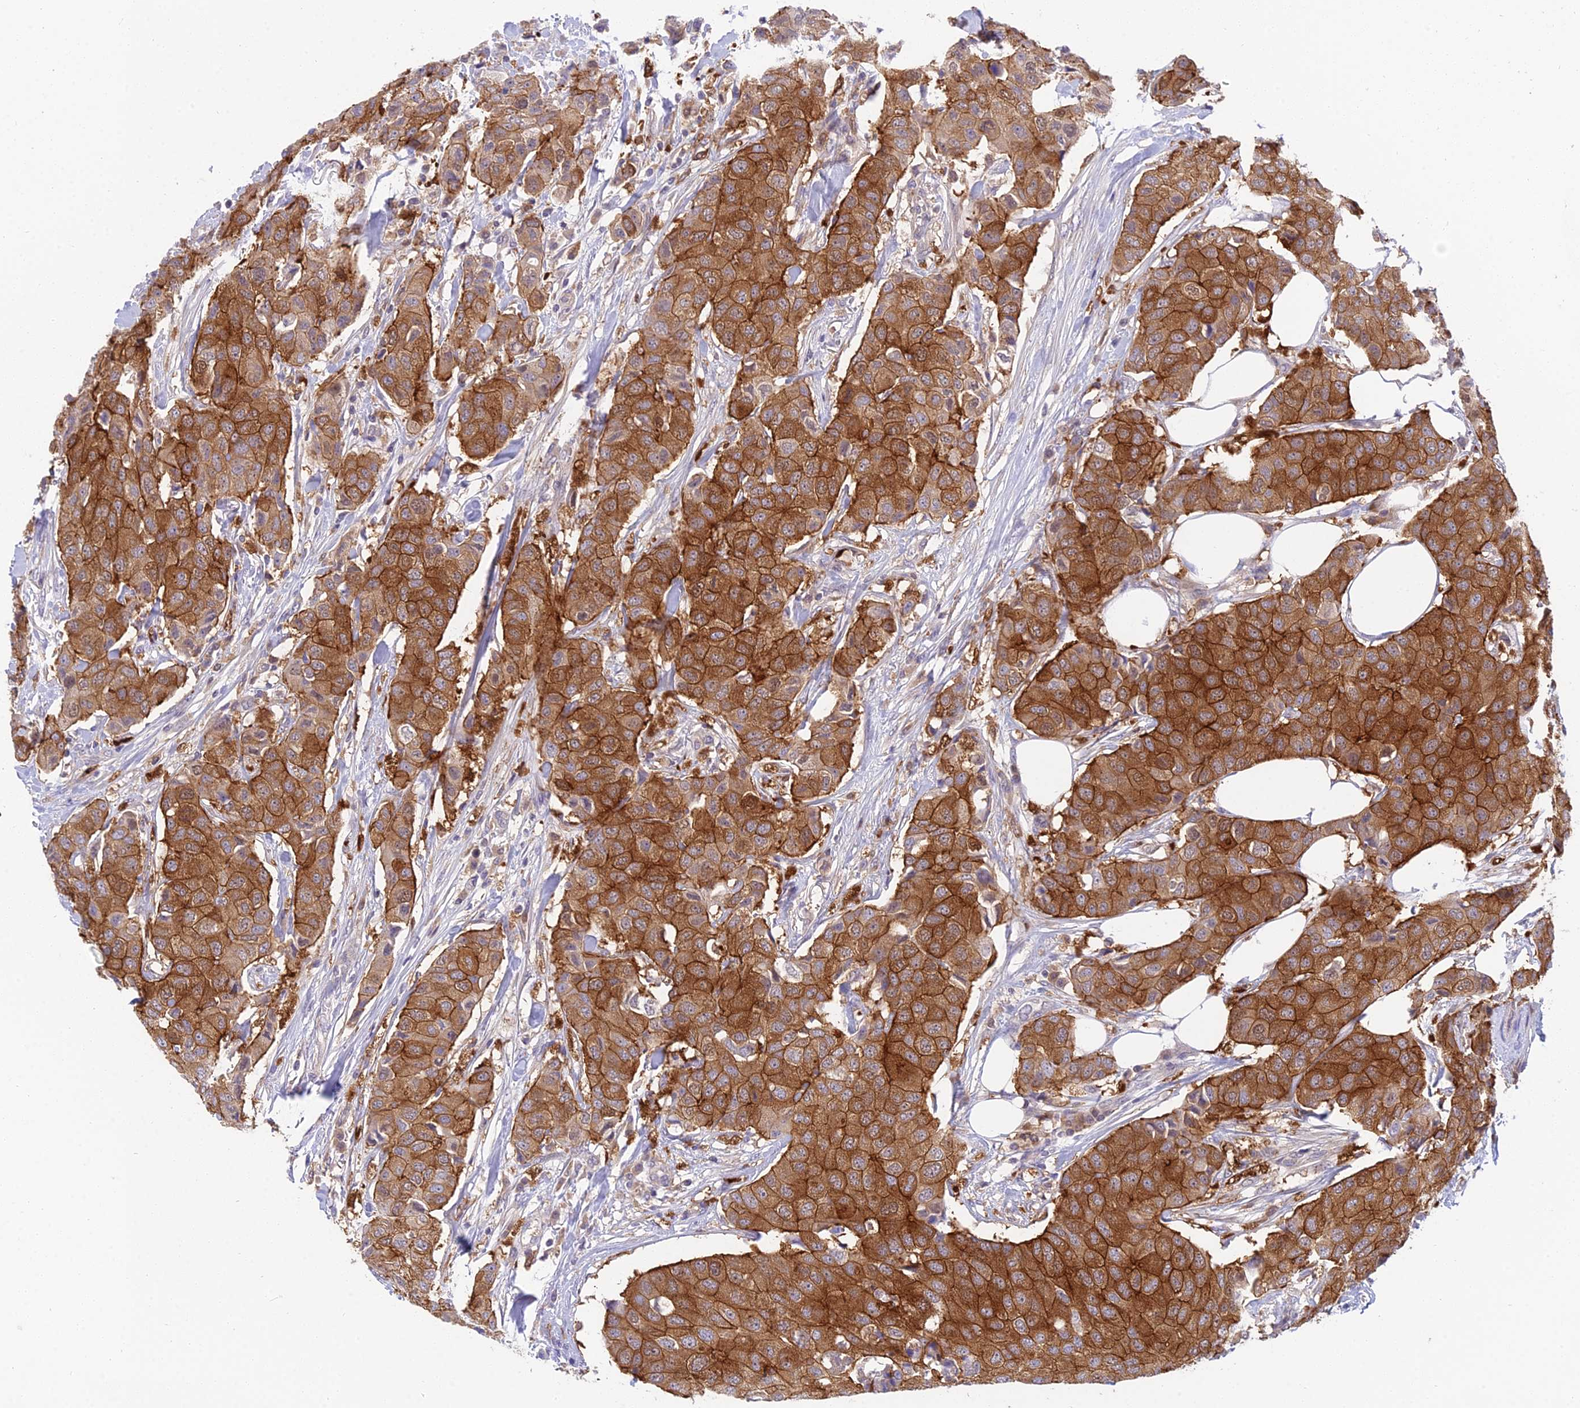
{"staining": {"intensity": "strong", "quantity": ">75%", "location": "cytoplasmic/membranous"}, "tissue": "breast cancer", "cell_type": "Tumor cells", "image_type": "cancer", "snomed": [{"axis": "morphology", "description": "Duct carcinoma"}, {"axis": "topography", "description": "Breast"}], "caption": "Human intraductal carcinoma (breast) stained with a protein marker reveals strong staining in tumor cells.", "gene": "UBE2G1", "patient": {"sex": "female", "age": 80}}